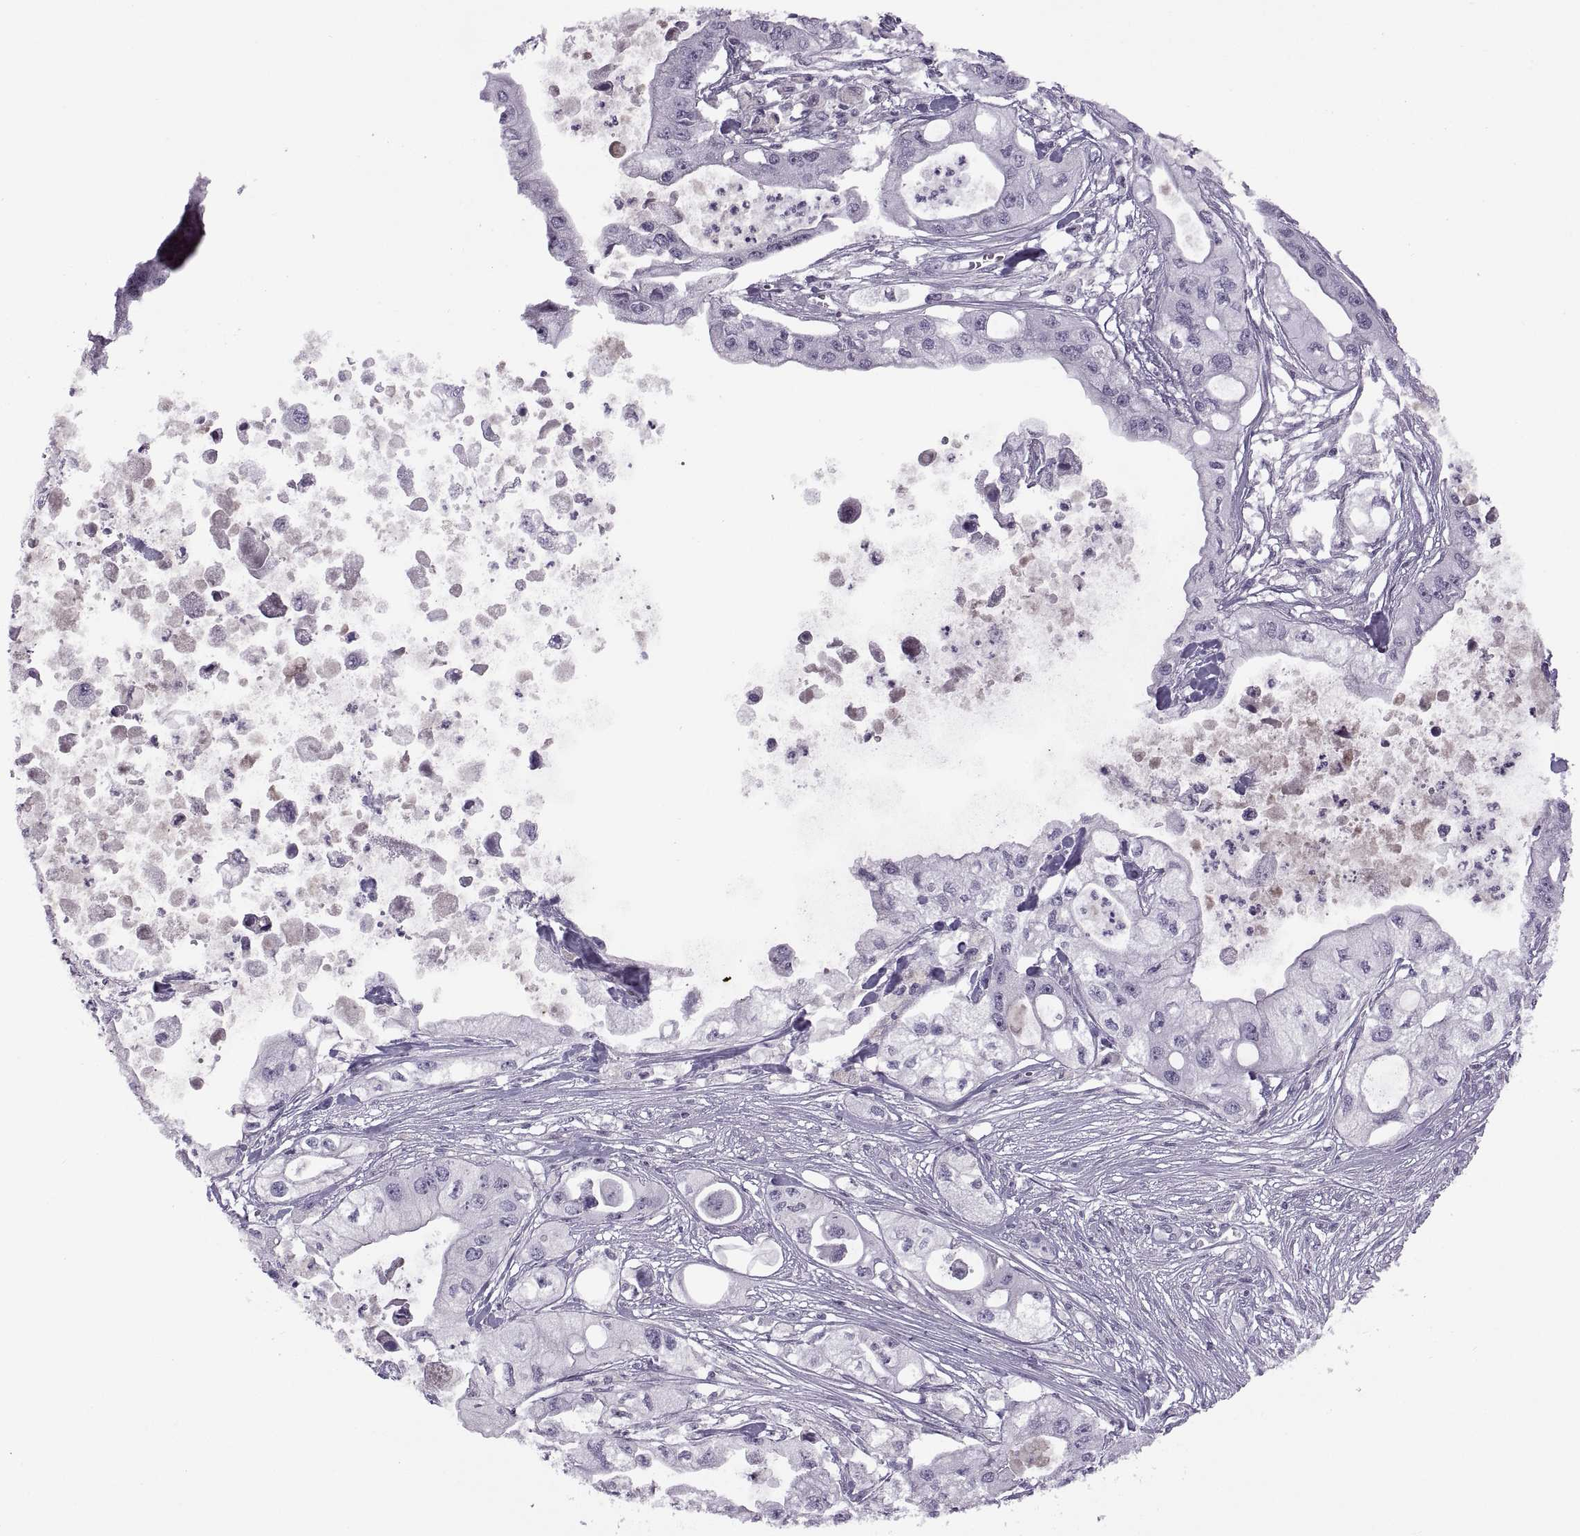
{"staining": {"intensity": "negative", "quantity": "none", "location": "none"}, "tissue": "pancreatic cancer", "cell_type": "Tumor cells", "image_type": "cancer", "snomed": [{"axis": "morphology", "description": "Adenocarcinoma, NOS"}, {"axis": "topography", "description": "Pancreas"}], "caption": "Histopathology image shows no protein expression in tumor cells of pancreatic cancer (adenocarcinoma) tissue.", "gene": "RSPH6A", "patient": {"sex": "male", "age": 70}}